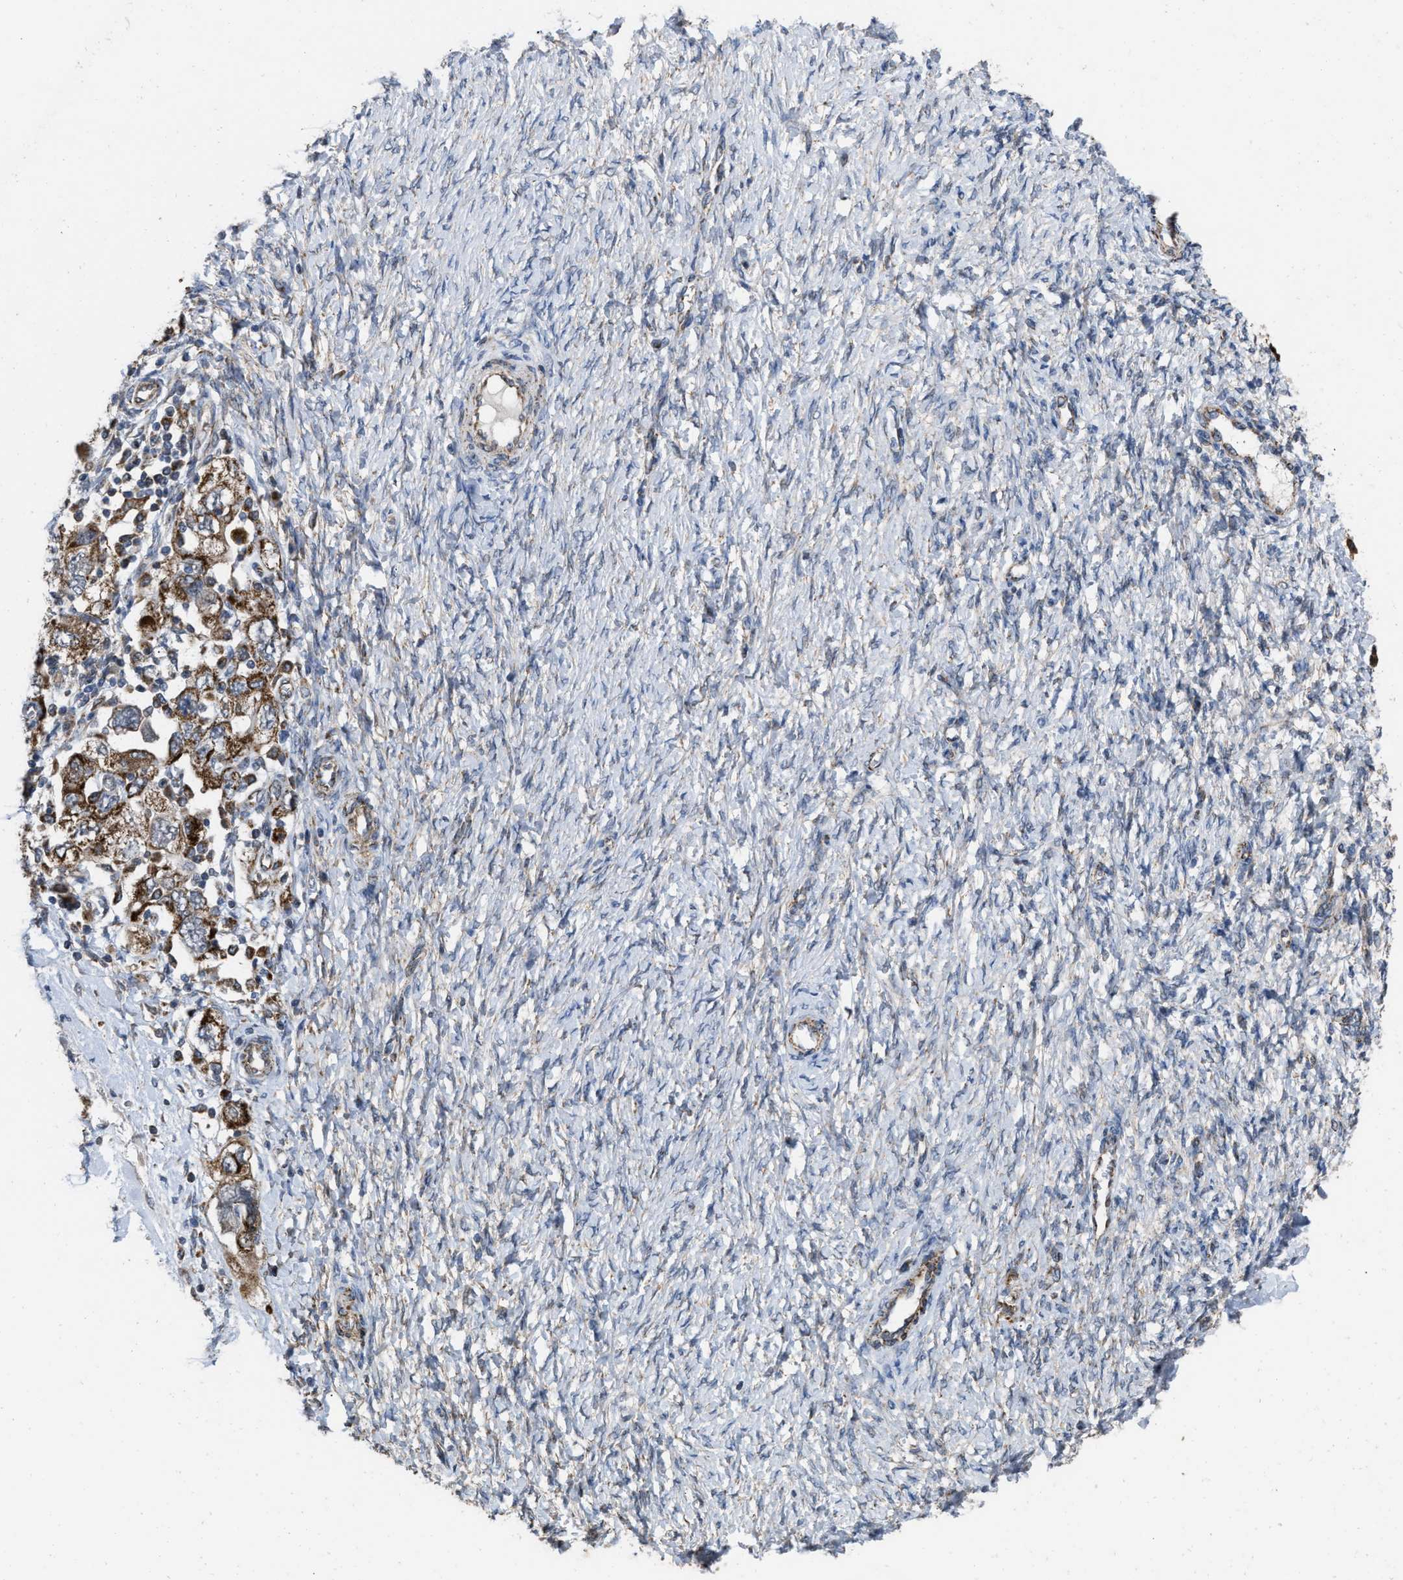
{"staining": {"intensity": "strong", "quantity": "25%-75%", "location": "cytoplasmic/membranous"}, "tissue": "ovarian cancer", "cell_type": "Tumor cells", "image_type": "cancer", "snomed": [{"axis": "morphology", "description": "Carcinoma, NOS"}, {"axis": "morphology", "description": "Cystadenocarcinoma, serous, NOS"}, {"axis": "topography", "description": "Ovary"}], "caption": "Immunohistochemical staining of human ovarian serous cystadenocarcinoma shows high levels of strong cytoplasmic/membranous protein expression in approximately 25%-75% of tumor cells.", "gene": "AKAP1", "patient": {"sex": "female", "age": 69}}